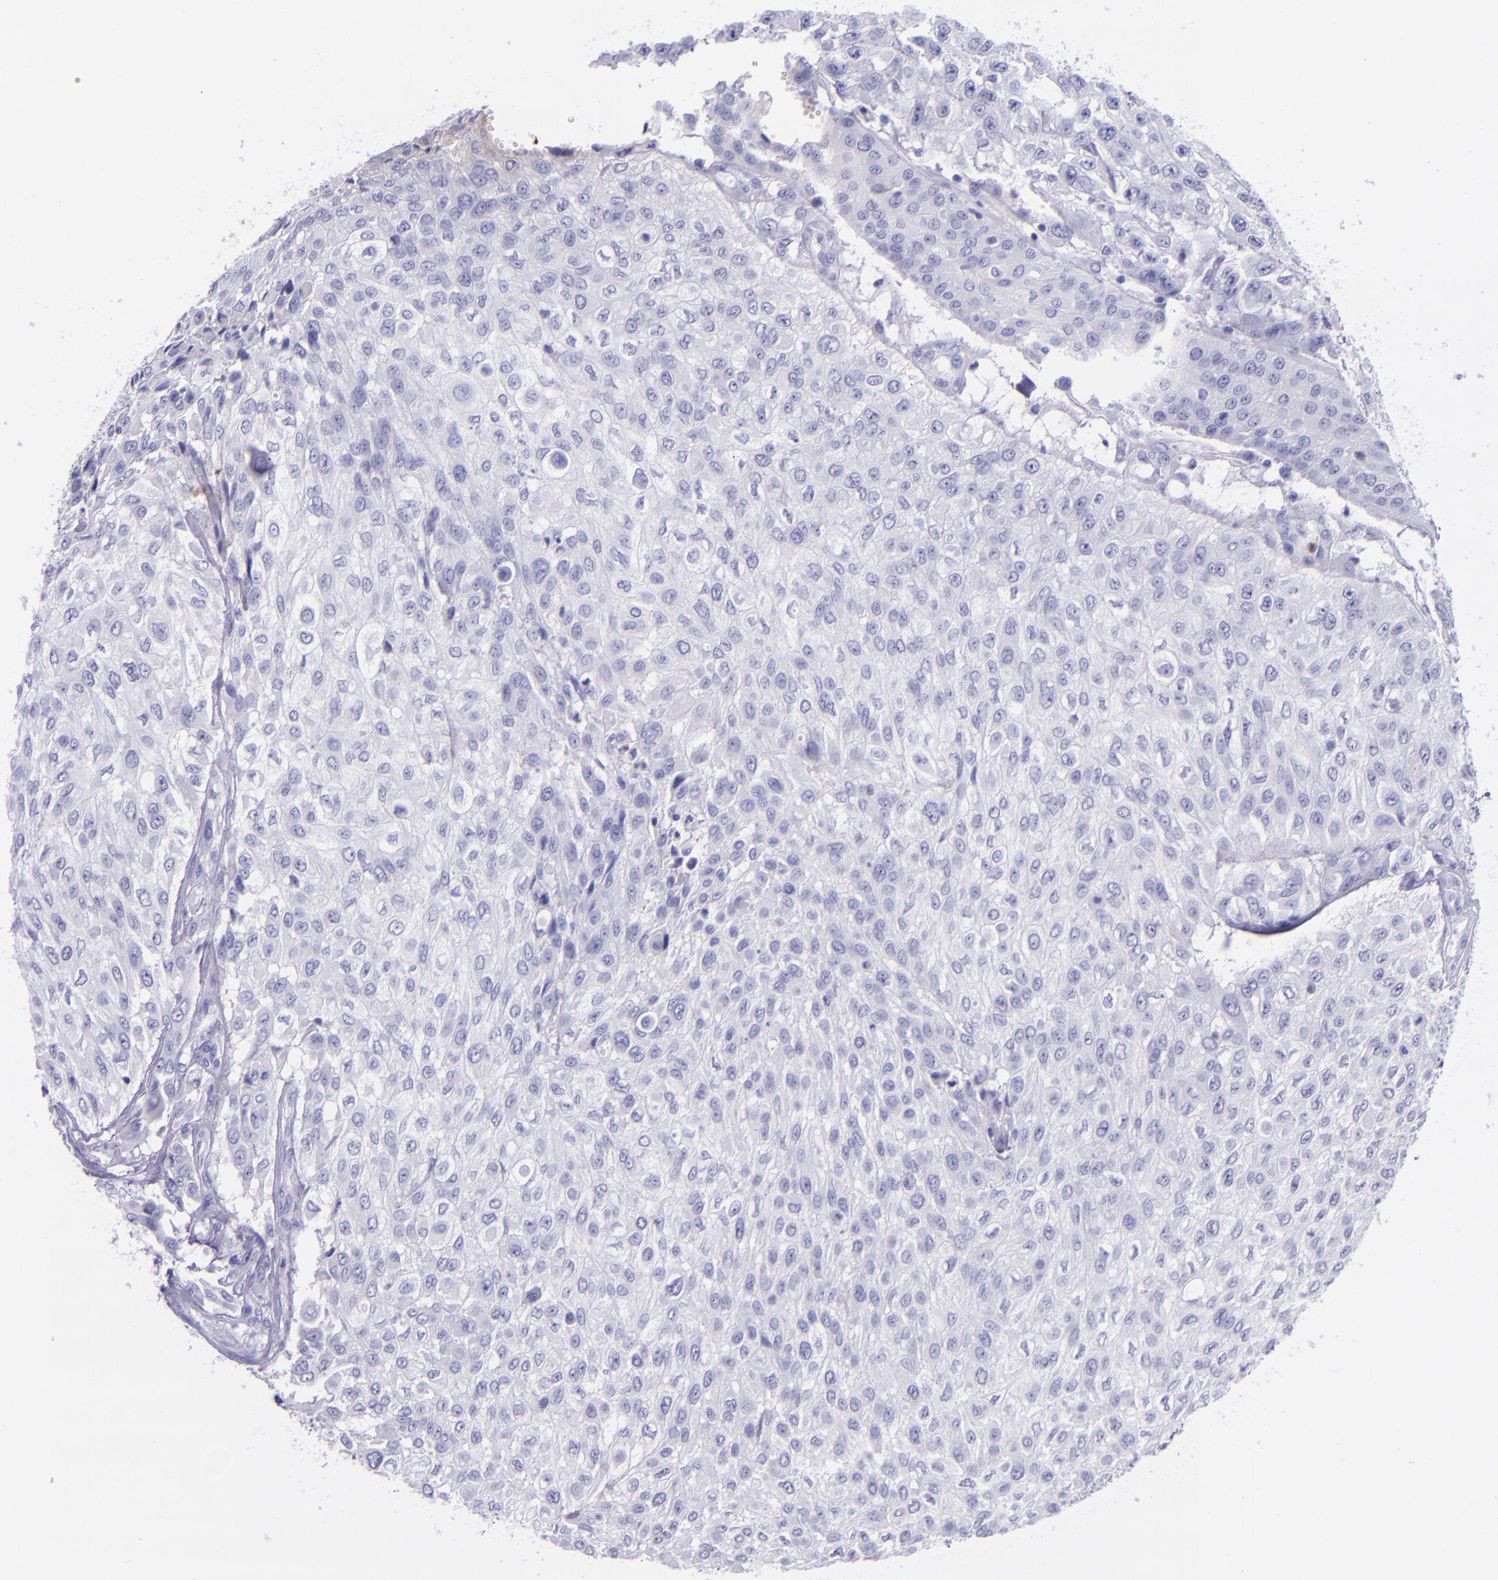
{"staining": {"intensity": "negative", "quantity": "none", "location": "none"}, "tissue": "urothelial cancer", "cell_type": "Tumor cells", "image_type": "cancer", "snomed": [{"axis": "morphology", "description": "Urothelial carcinoma, High grade"}, {"axis": "topography", "description": "Urinary bladder"}], "caption": "Micrograph shows no significant protein expression in tumor cells of urothelial carcinoma (high-grade). The staining is performed using DAB (3,3'-diaminobenzidine) brown chromogen with nuclei counter-stained in using hematoxylin.", "gene": "SLPI", "patient": {"sex": "male", "age": 57}}